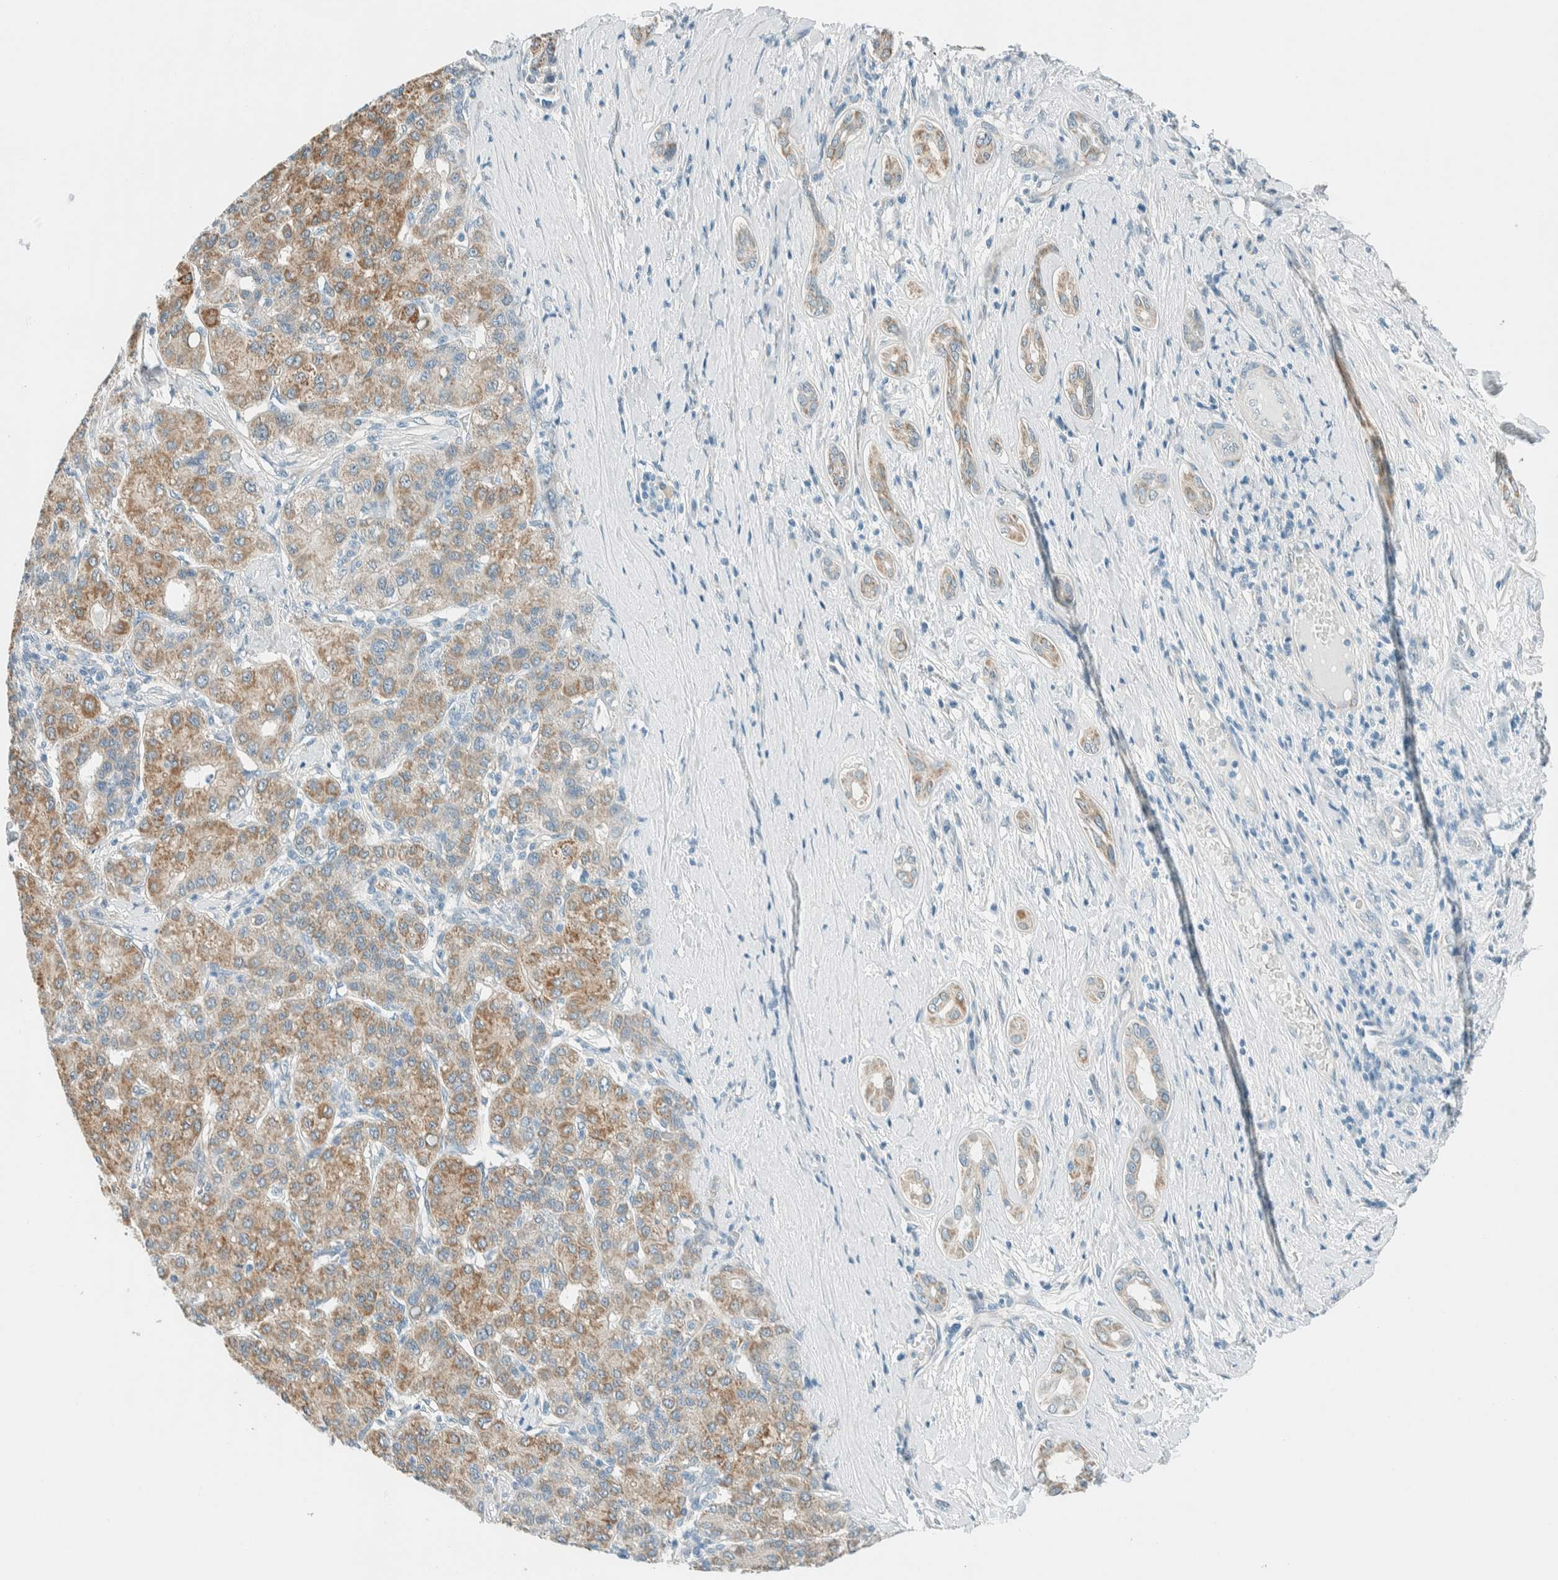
{"staining": {"intensity": "moderate", "quantity": ">75%", "location": "cytoplasmic/membranous"}, "tissue": "liver cancer", "cell_type": "Tumor cells", "image_type": "cancer", "snomed": [{"axis": "morphology", "description": "Carcinoma, Hepatocellular, NOS"}, {"axis": "topography", "description": "Liver"}], "caption": "Liver hepatocellular carcinoma tissue displays moderate cytoplasmic/membranous positivity in about >75% of tumor cells, visualized by immunohistochemistry. (DAB (3,3'-diaminobenzidine) IHC, brown staining for protein, blue staining for nuclei).", "gene": "ALDH7A1", "patient": {"sex": "male", "age": 65}}